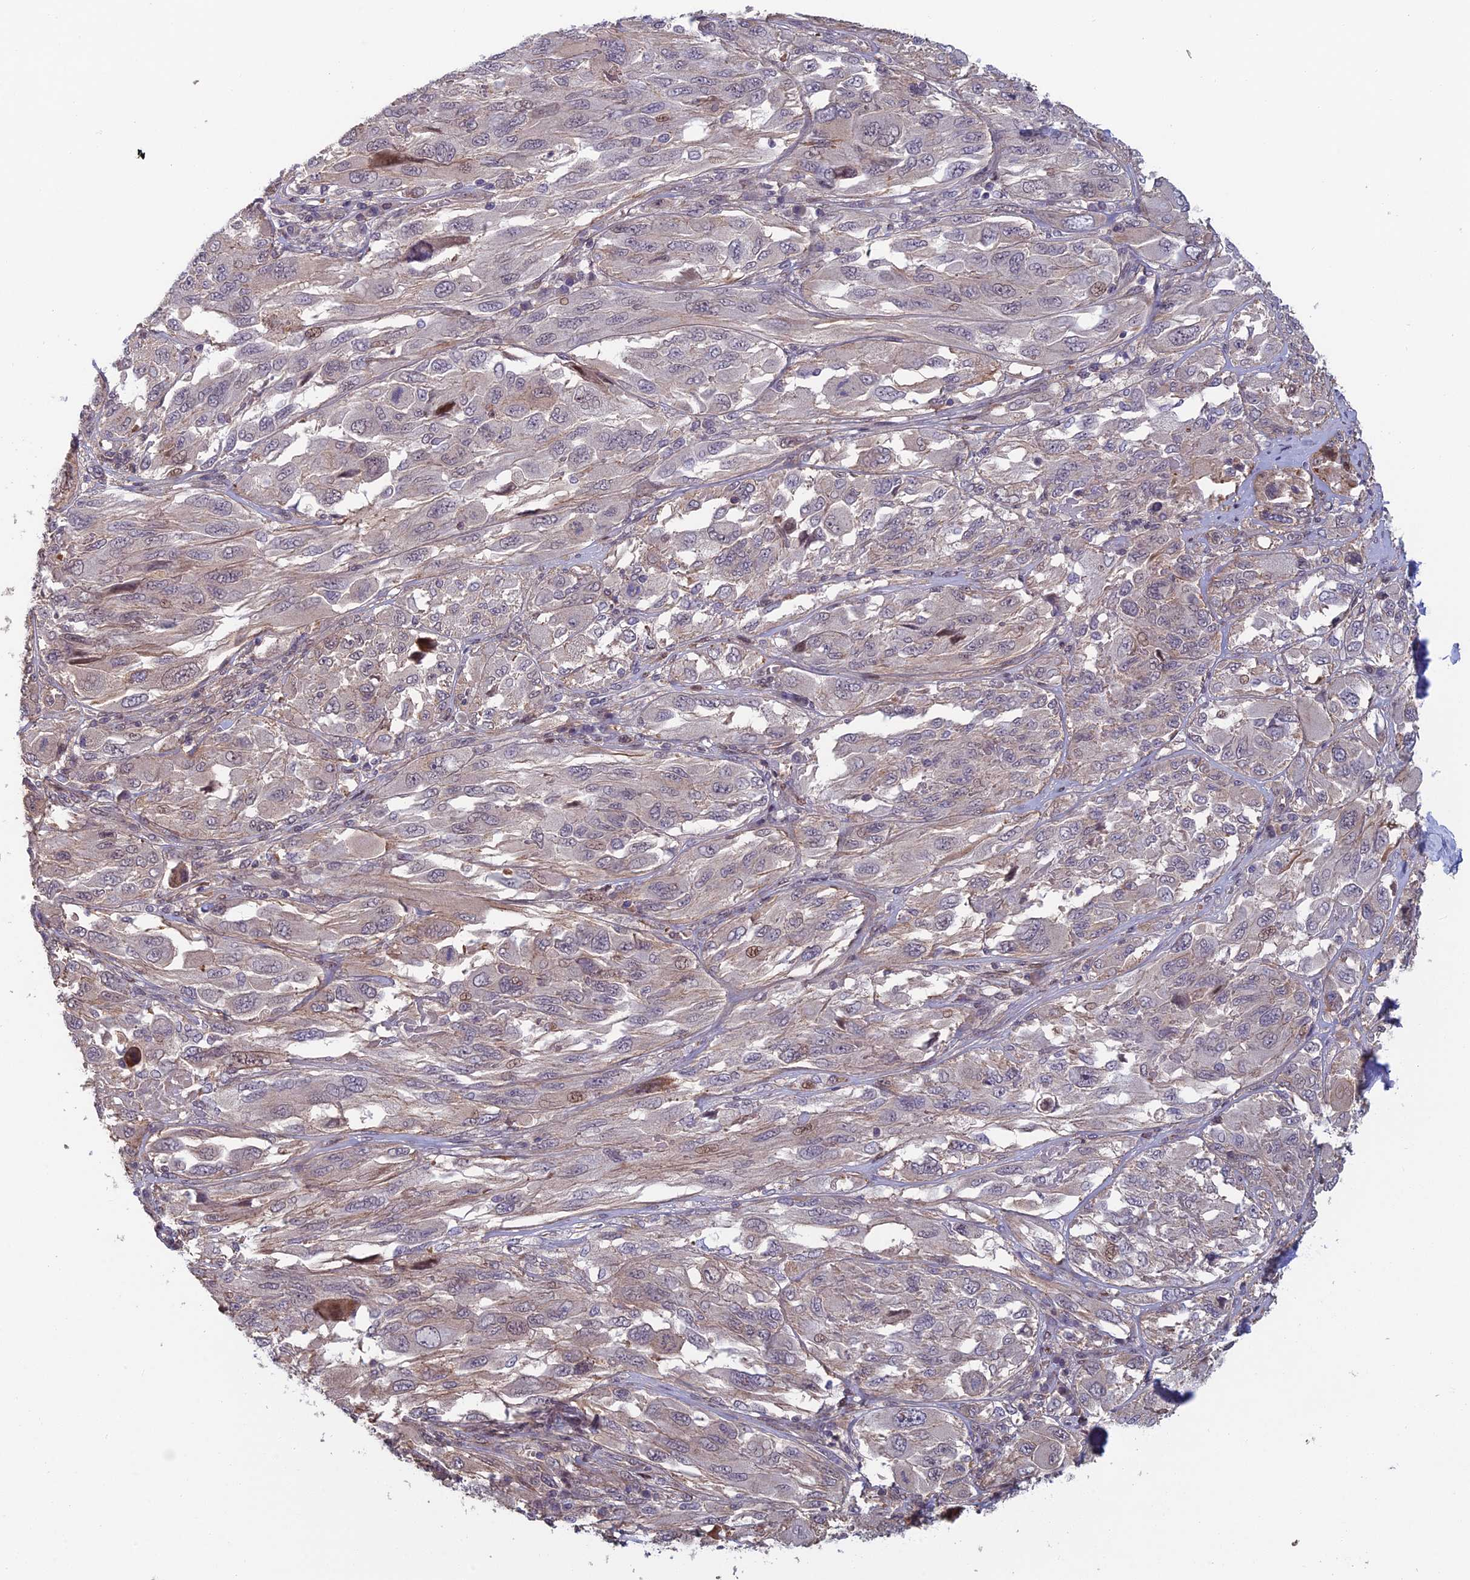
{"staining": {"intensity": "weak", "quantity": "<25%", "location": "nuclear"}, "tissue": "melanoma", "cell_type": "Tumor cells", "image_type": "cancer", "snomed": [{"axis": "morphology", "description": "Malignant melanoma, NOS"}, {"axis": "topography", "description": "Skin"}], "caption": "Human melanoma stained for a protein using immunohistochemistry shows no expression in tumor cells.", "gene": "CCDC183", "patient": {"sex": "female", "age": 91}}